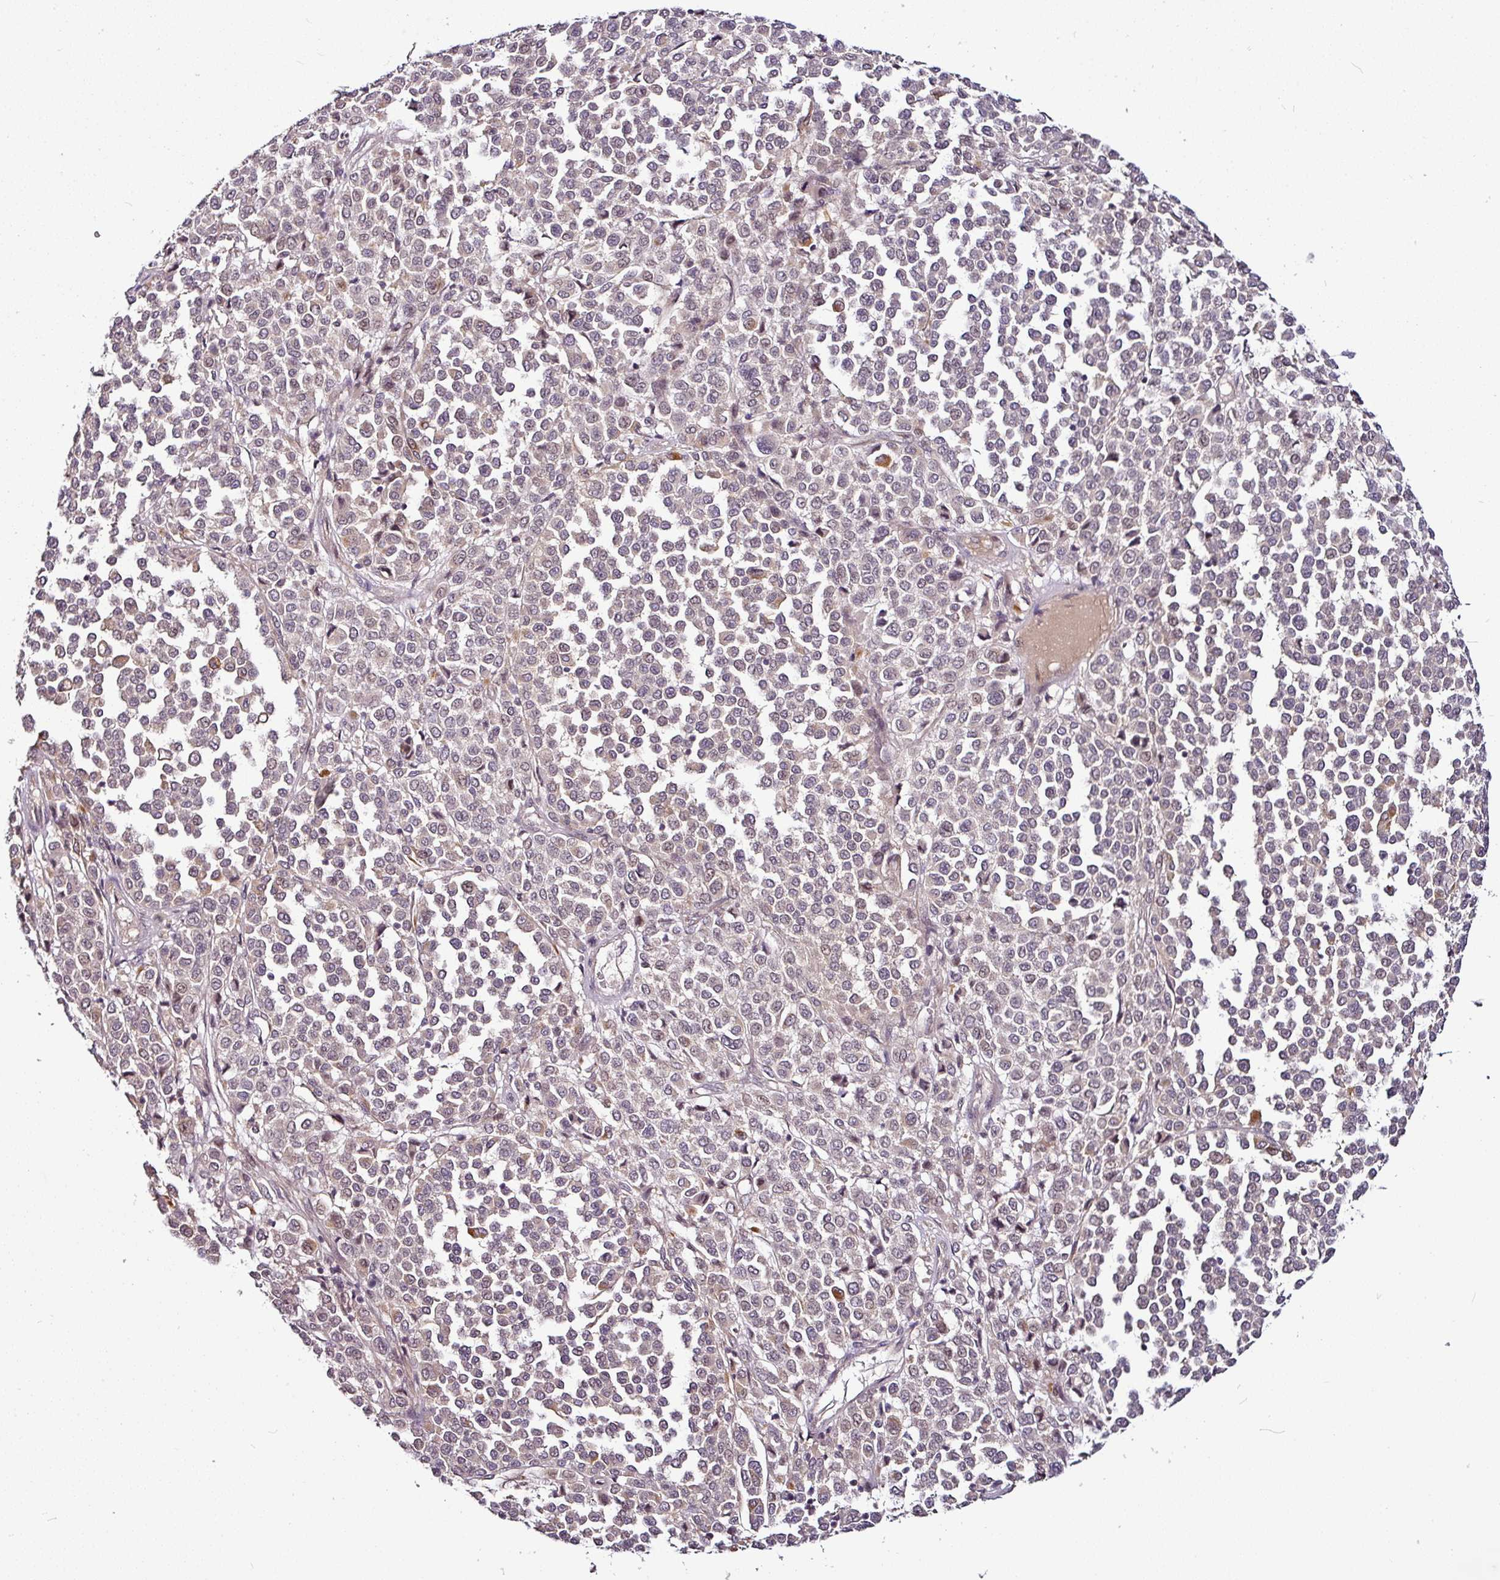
{"staining": {"intensity": "moderate", "quantity": "<25%", "location": "cytoplasmic/membranous"}, "tissue": "melanoma", "cell_type": "Tumor cells", "image_type": "cancer", "snomed": [{"axis": "morphology", "description": "Malignant melanoma, Metastatic site"}, {"axis": "topography", "description": "Pancreas"}], "caption": "A brown stain labels moderate cytoplasmic/membranous positivity of a protein in melanoma tumor cells.", "gene": "DCAF13", "patient": {"sex": "female", "age": 30}}